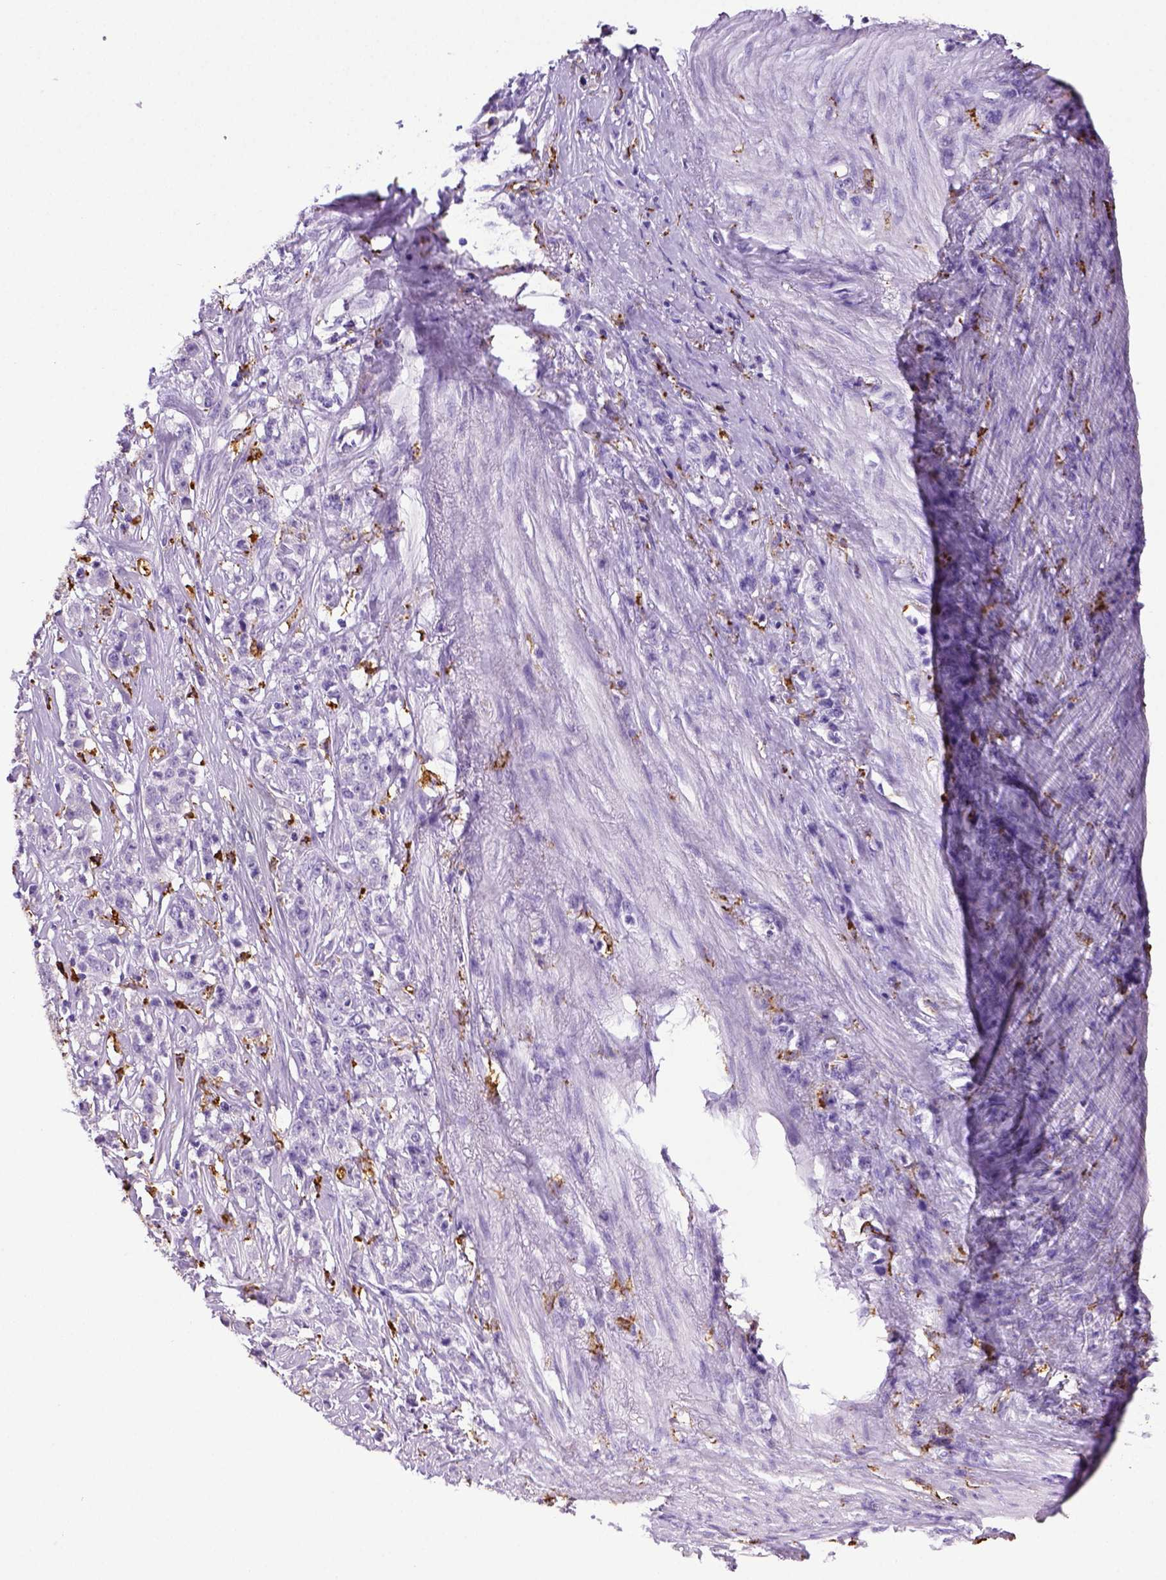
{"staining": {"intensity": "negative", "quantity": "none", "location": "none"}, "tissue": "stomach cancer", "cell_type": "Tumor cells", "image_type": "cancer", "snomed": [{"axis": "morphology", "description": "Adenocarcinoma, NOS"}, {"axis": "topography", "description": "Stomach, lower"}], "caption": "Image shows no protein expression in tumor cells of adenocarcinoma (stomach) tissue.", "gene": "CD68", "patient": {"sex": "male", "age": 88}}